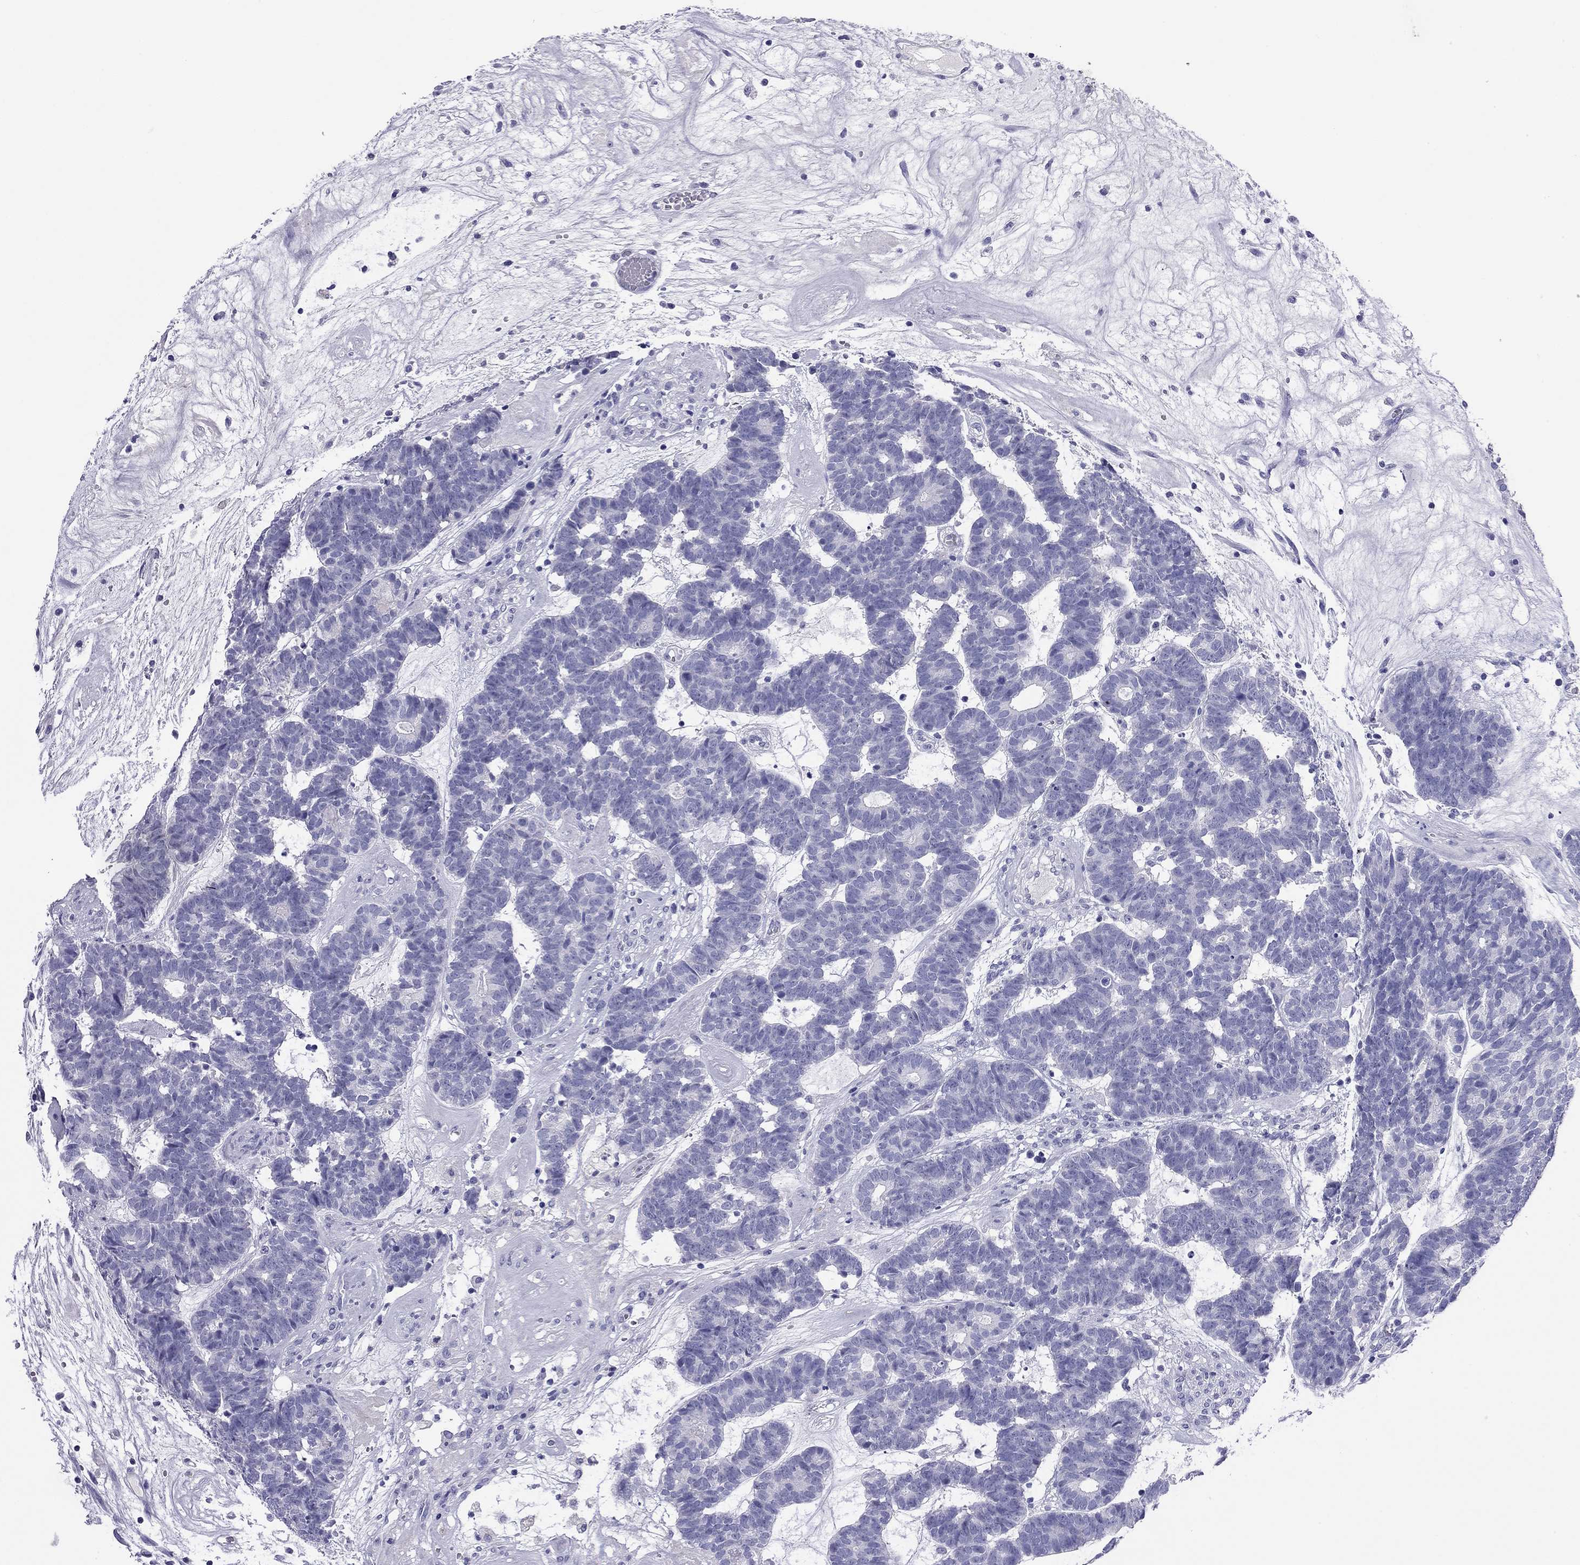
{"staining": {"intensity": "negative", "quantity": "none", "location": "none"}, "tissue": "head and neck cancer", "cell_type": "Tumor cells", "image_type": "cancer", "snomed": [{"axis": "morphology", "description": "Adenocarcinoma, NOS"}, {"axis": "topography", "description": "Head-Neck"}], "caption": "There is no significant positivity in tumor cells of head and neck cancer.", "gene": "ODF4", "patient": {"sex": "female", "age": 81}}